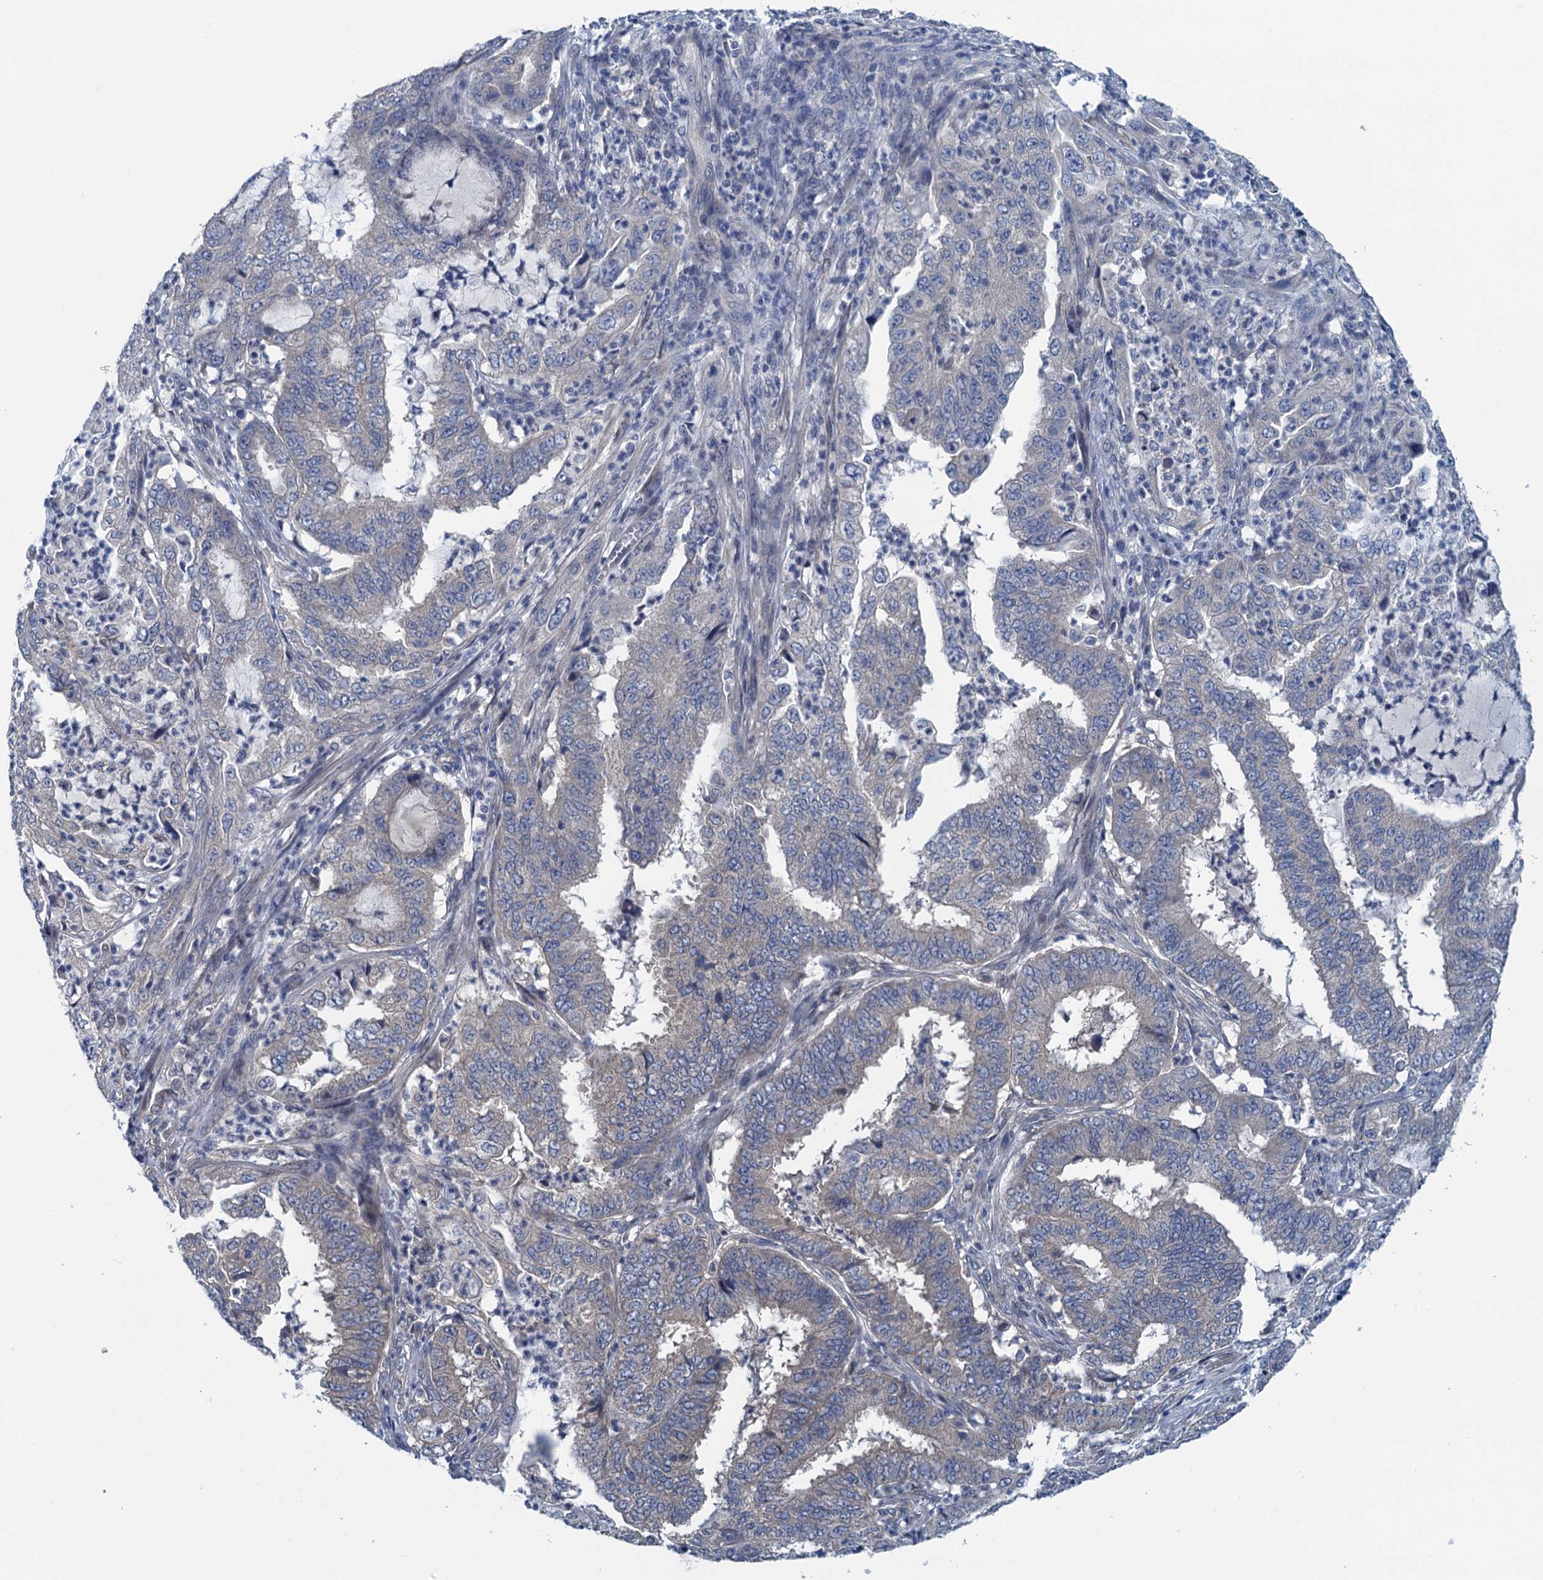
{"staining": {"intensity": "negative", "quantity": "none", "location": "none"}, "tissue": "endometrial cancer", "cell_type": "Tumor cells", "image_type": "cancer", "snomed": [{"axis": "morphology", "description": "Adenocarcinoma, NOS"}, {"axis": "topography", "description": "Endometrium"}], "caption": "Tumor cells are negative for protein expression in human adenocarcinoma (endometrial).", "gene": "CTU2", "patient": {"sex": "female", "age": 51}}